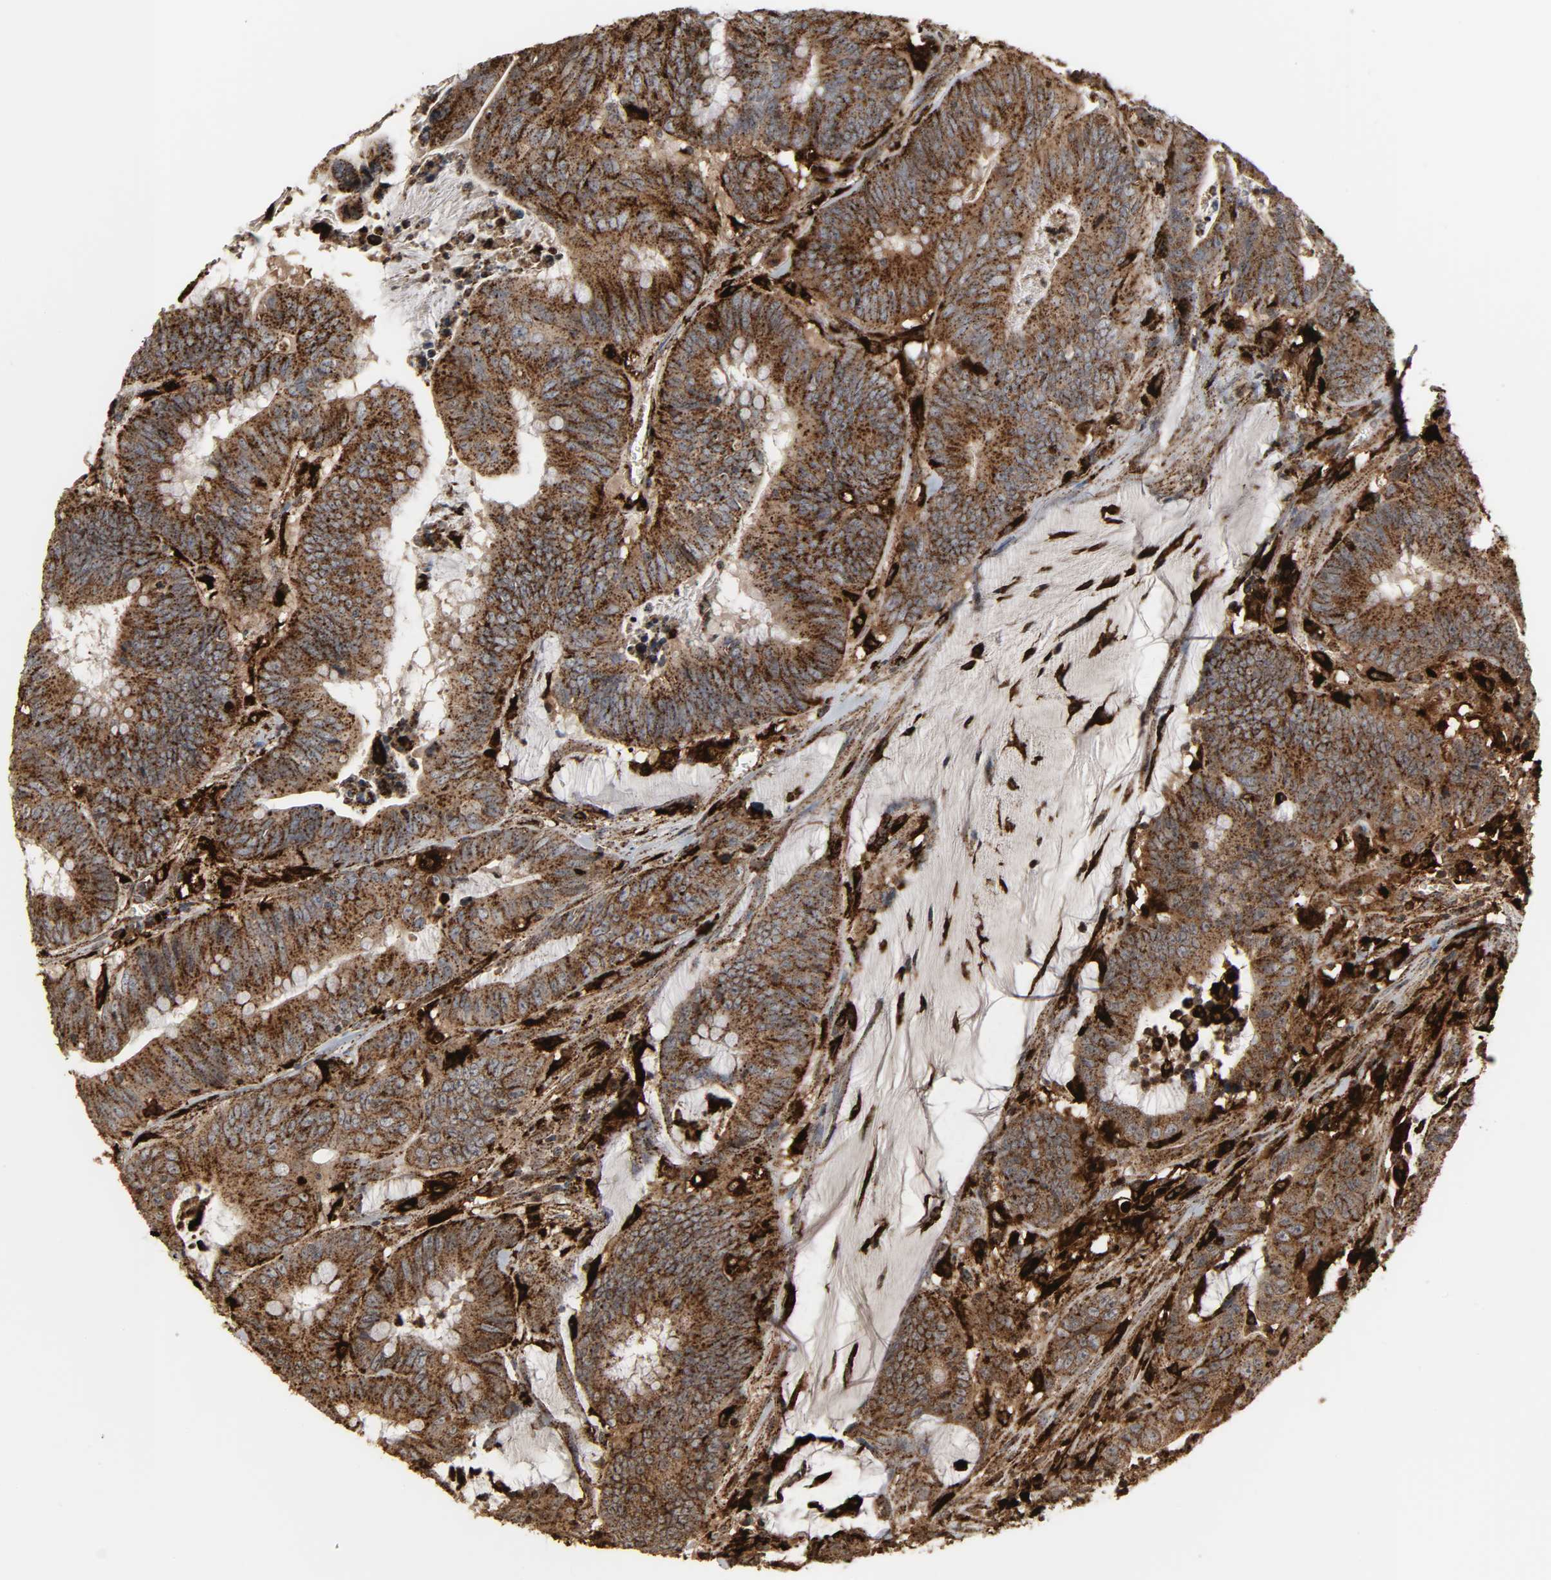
{"staining": {"intensity": "strong", "quantity": ">75%", "location": "cytoplasmic/membranous"}, "tissue": "colorectal cancer", "cell_type": "Tumor cells", "image_type": "cancer", "snomed": [{"axis": "morphology", "description": "Adenocarcinoma, NOS"}, {"axis": "topography", "description": "Colon"}], "caption": "Immunohistochemistry image of colorectal adenocarcinoma stained for a protein (brown), which exhibits high levels of strong cytoplasmic/membranous positivity in approximately >75% of tumor cells.", "gene": "PSAP", "patient": {"sex": "male", "age": 45}}